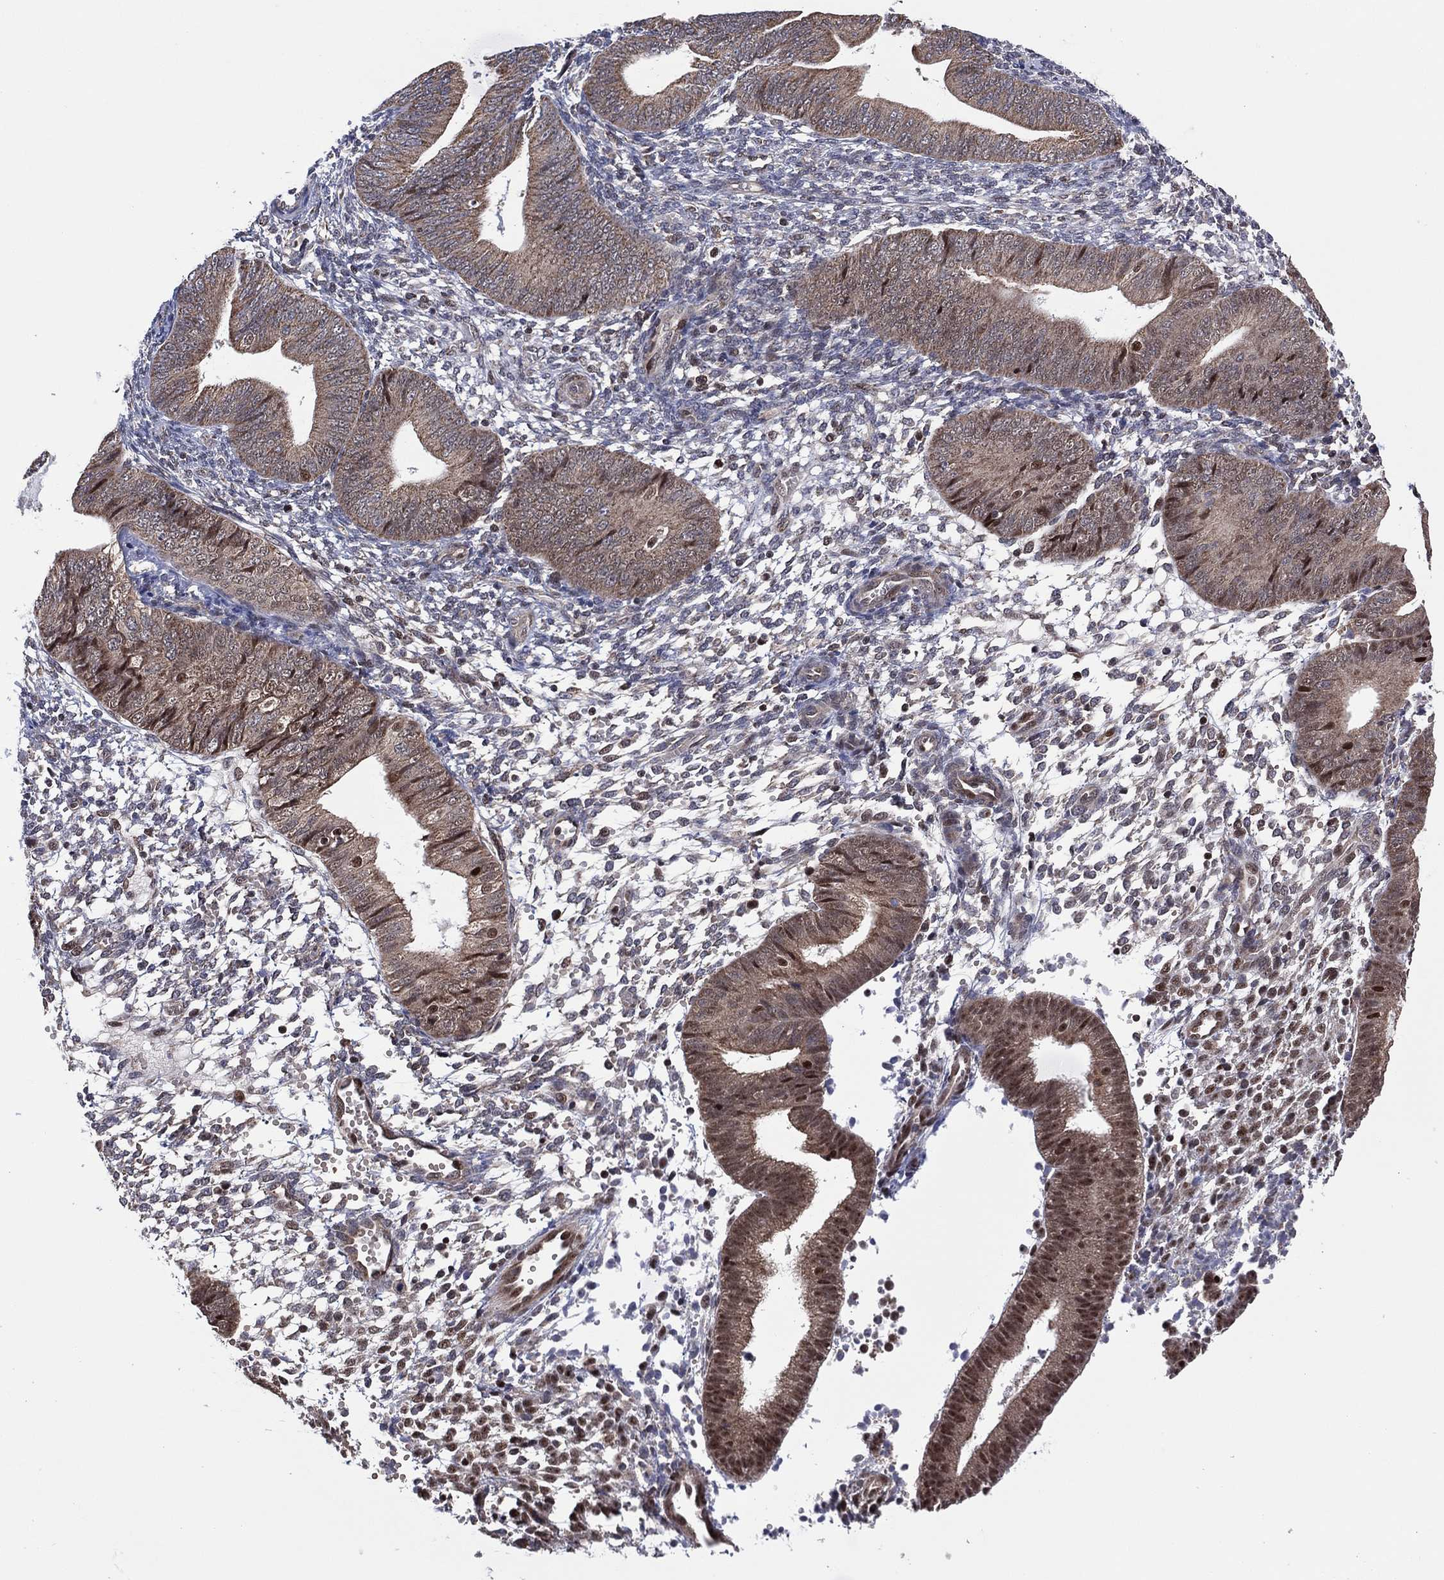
{"staining": {"intensity": "negative", "quantity": "none", "location": "none"}, "tissue": "endometrium", "cell_type": "Cells in endometrial stroma", "image_type": "normal", "snomed": [{"axis": "morphology", "description": "Normal tissue, NOS"}, {"axis": "topography", "description": "Endometrium"}], "caption": "Protein analysis of normal endometrium shows no significant staining in cells in endometrial stroma. Nuclei are stained in blue.", "gene": "PIDD1", "patient": {"sex": "female", "age": 39}}